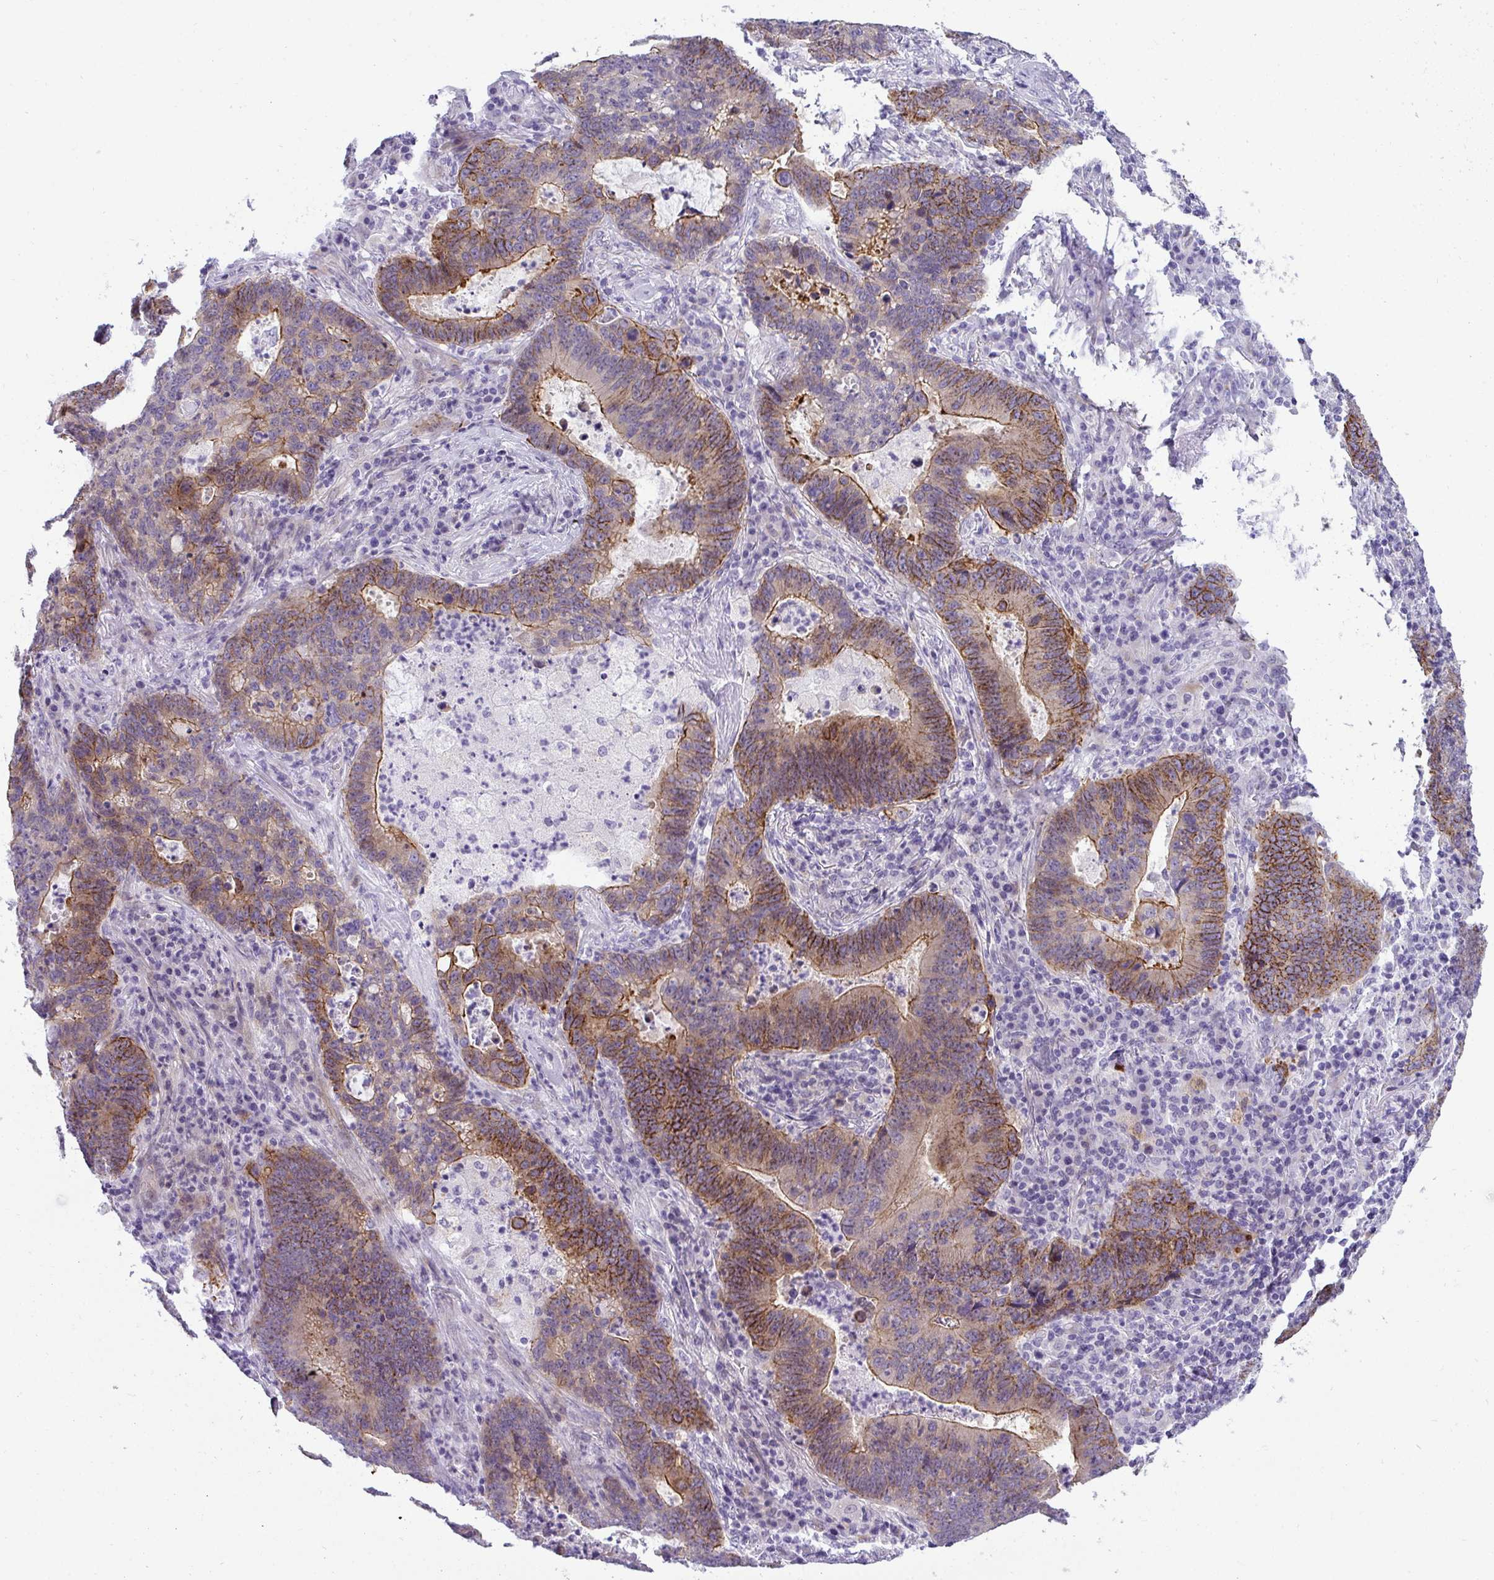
{"staining": {"intensity": "moderate", "quantity": "25%-75%", "location": "cytoplasmic/membranous"}, "tissue": "lung cancer", "cell_type": "Tumor cells", "image_type": "cancer", "snomed": [{"axis": "morphology", "description": "Aneuploidy"}, {"axis": "morphology", "description": "Adenocarcinoma, NOS"}, {"axis": "morphology", "description": "Adenocarcinoma primary or metastatic"}, {"axis": "topography", "description": "Lung"}], "caption": "Protein staining of lung cancer tissue shows moderate cytoplasmic/membranous positivity in approximately 25%-75% of tumor cells.", "gene": "AK5", "patient": {"sex": "female", "age": 75}}